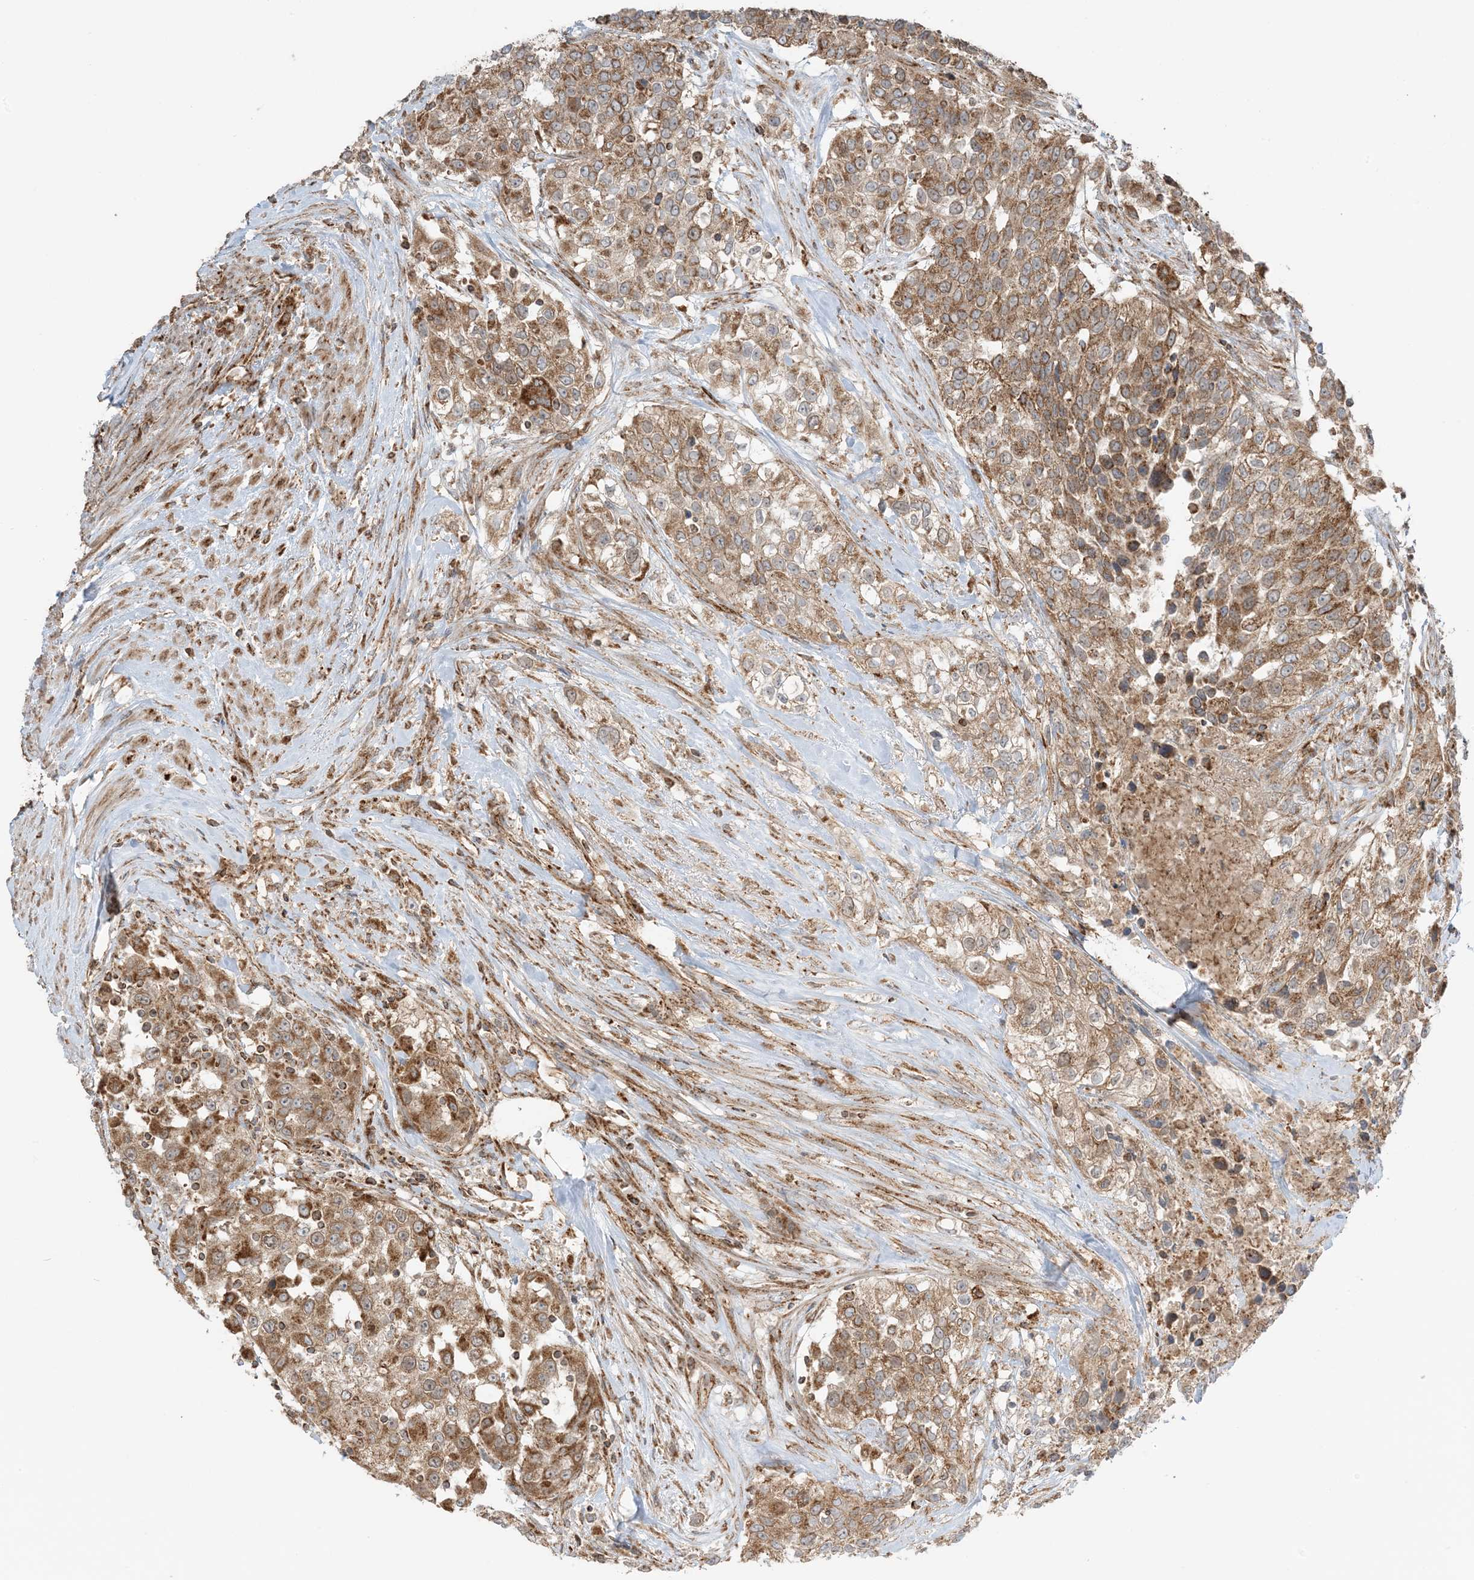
{"staining": {"intensity": "moderate", "quantity": ">75%", "location": "cytoplasmic/membranous"}, "tissue": "urothelial cancer", "cell_type": "Tumor cells", "image_type": "cancer", "snomed": [{"axis": "morphology", "description": "Urothelial carcinoma, High grade"}, {"axis": "topography", "description": "Urinary bladder"}], "caption": "High-magnification brightfield microscopy of urothelial cancer stained with DAB (brown) and counterstained with hematoxylin (blue). tumor cells exhibit moderate cytoplasmic/membranous expression is identified in about>75% of cells.", "gene": "N4BP3", "patient": {"sex": "female", "age": 80}}